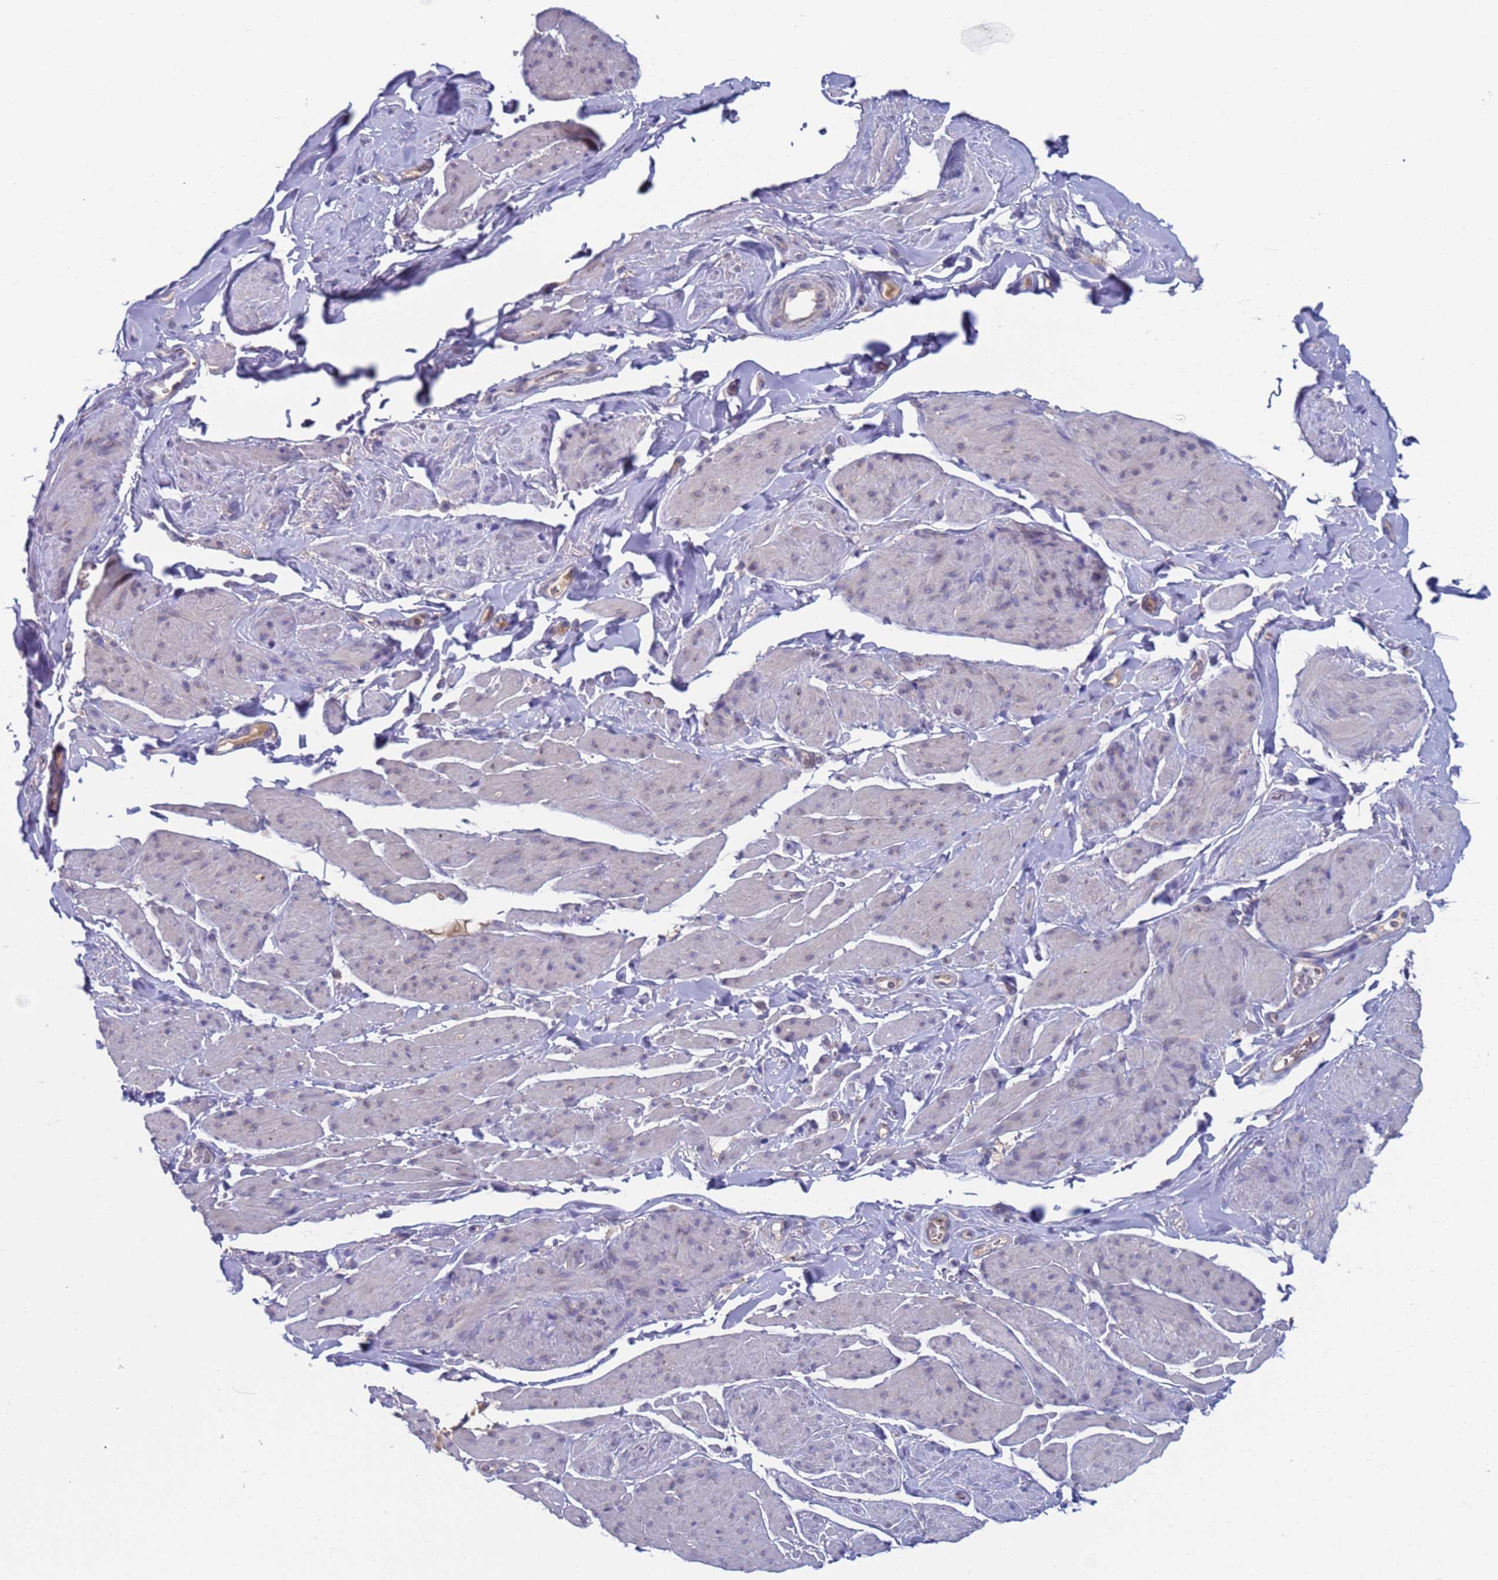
{"staining": {"intensity": "negative", "quantity": "none", "location": "none"}, "tissue": "smooth muscle", "cell_type": "Smooth muscle cells", "image_type": "normal", "snomed": [{"axis": "morphology", "description": "Normal tissue, NOS"}, {"axis": "topography", "description": "Smooth muscle"}, {"axis": "topography", "description": "Peripheral nerve tissue"}], "caption": "This is a image of immunohistochemistry staining of unremarkable smooth muscle, which shows no staining in smooth muscle cells.", "gene": "PET117", "patient": {"sex": "male", "age": 69}}